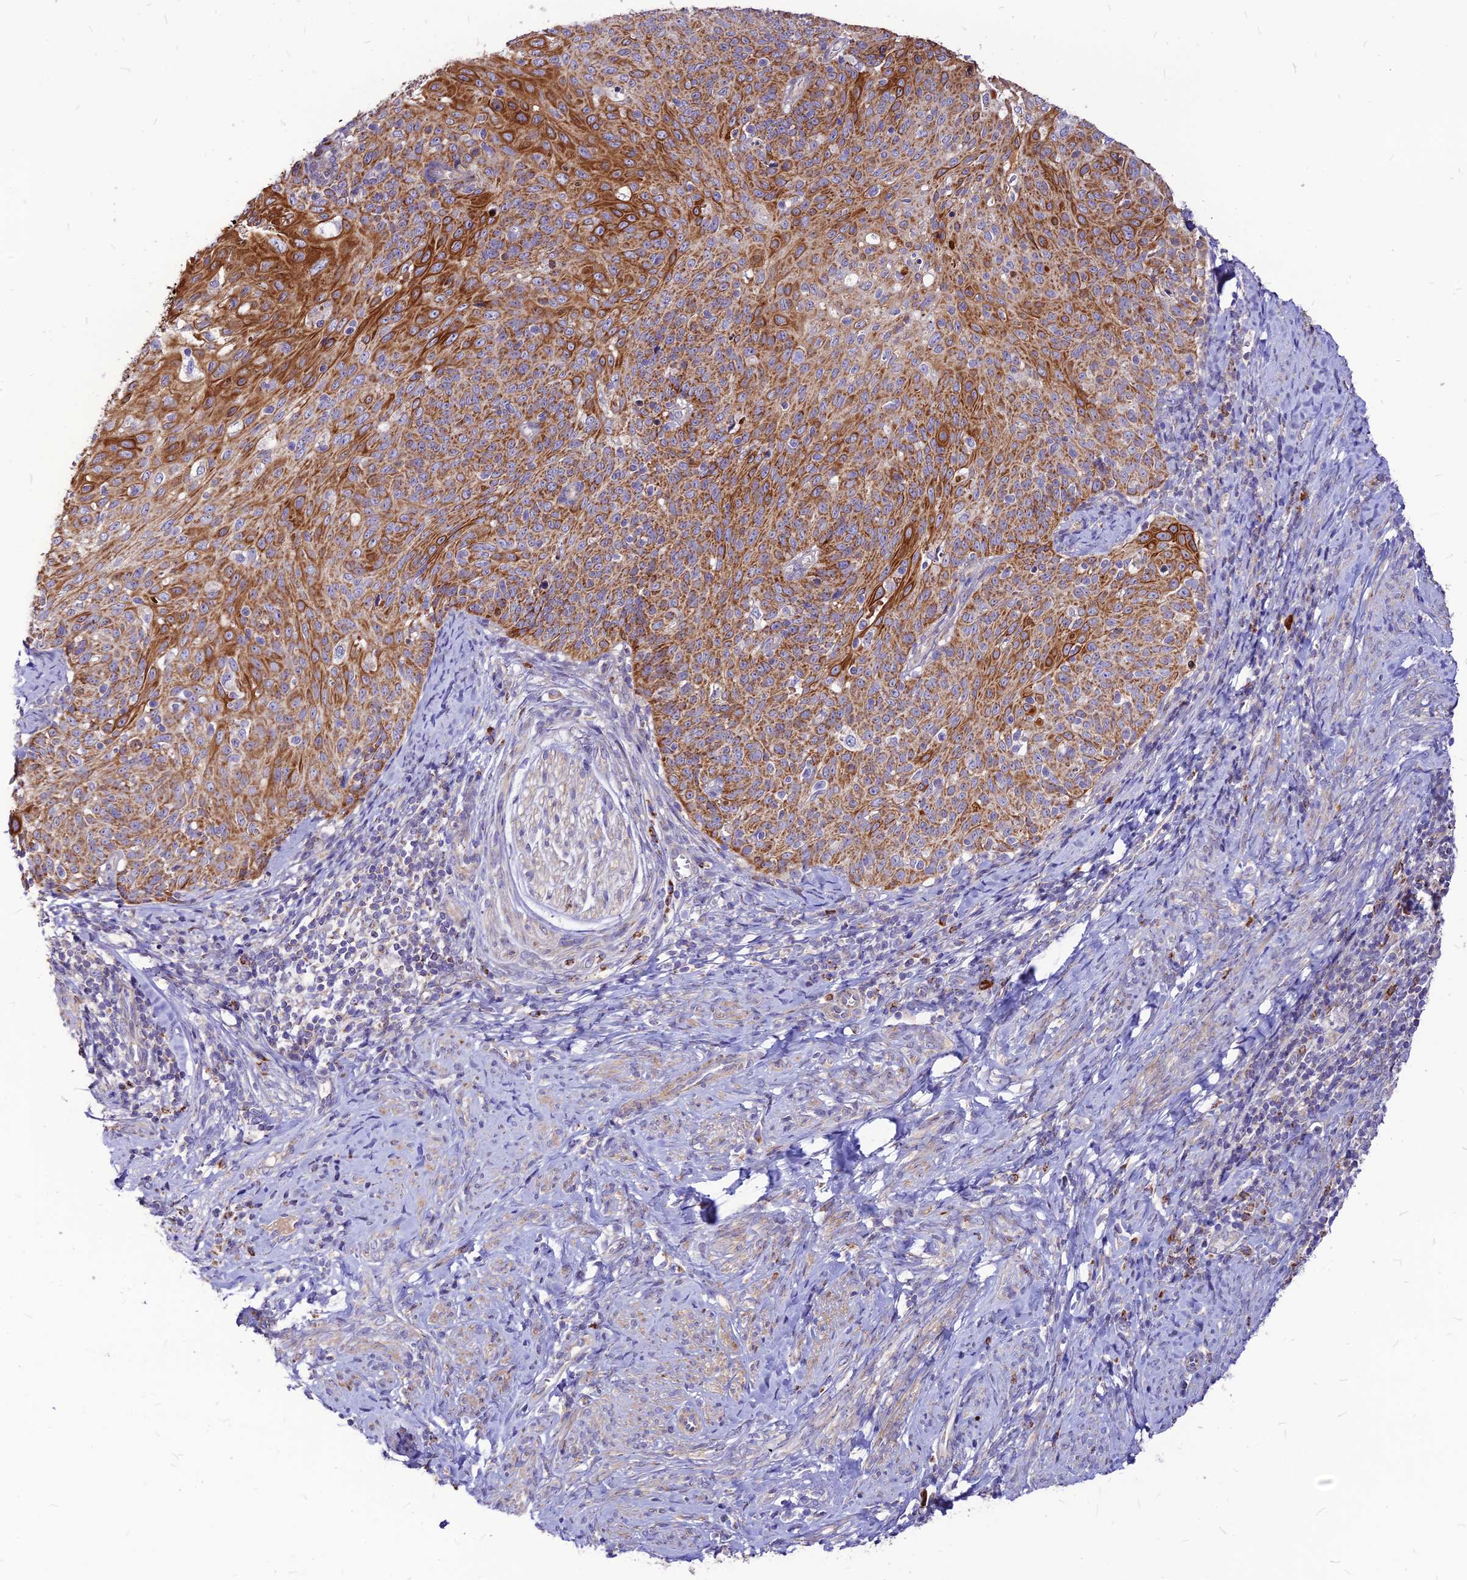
{"staining": {"intensity": "moderate", "quantity": "25%-75%", "location": "cytoplasmic/membranous"}, "tissue": "cervical cancer", "cell_type": "Tumor cells", "image_type": "cancer", "snomed": [{"axis": "morphology", "description": "Squamous cell carcinoma, NOS"}, {"axis": "topography", "description": "Cervix"}], "caption": "A histopathology image of human cervical cancer (squamous cell carcinoma) stained for a protein exhibits moderate cytoplasmic/membranous brown staining in tumor cells.", "gene": "ECI1", "patient": {"sex": "female", "age": 70}}